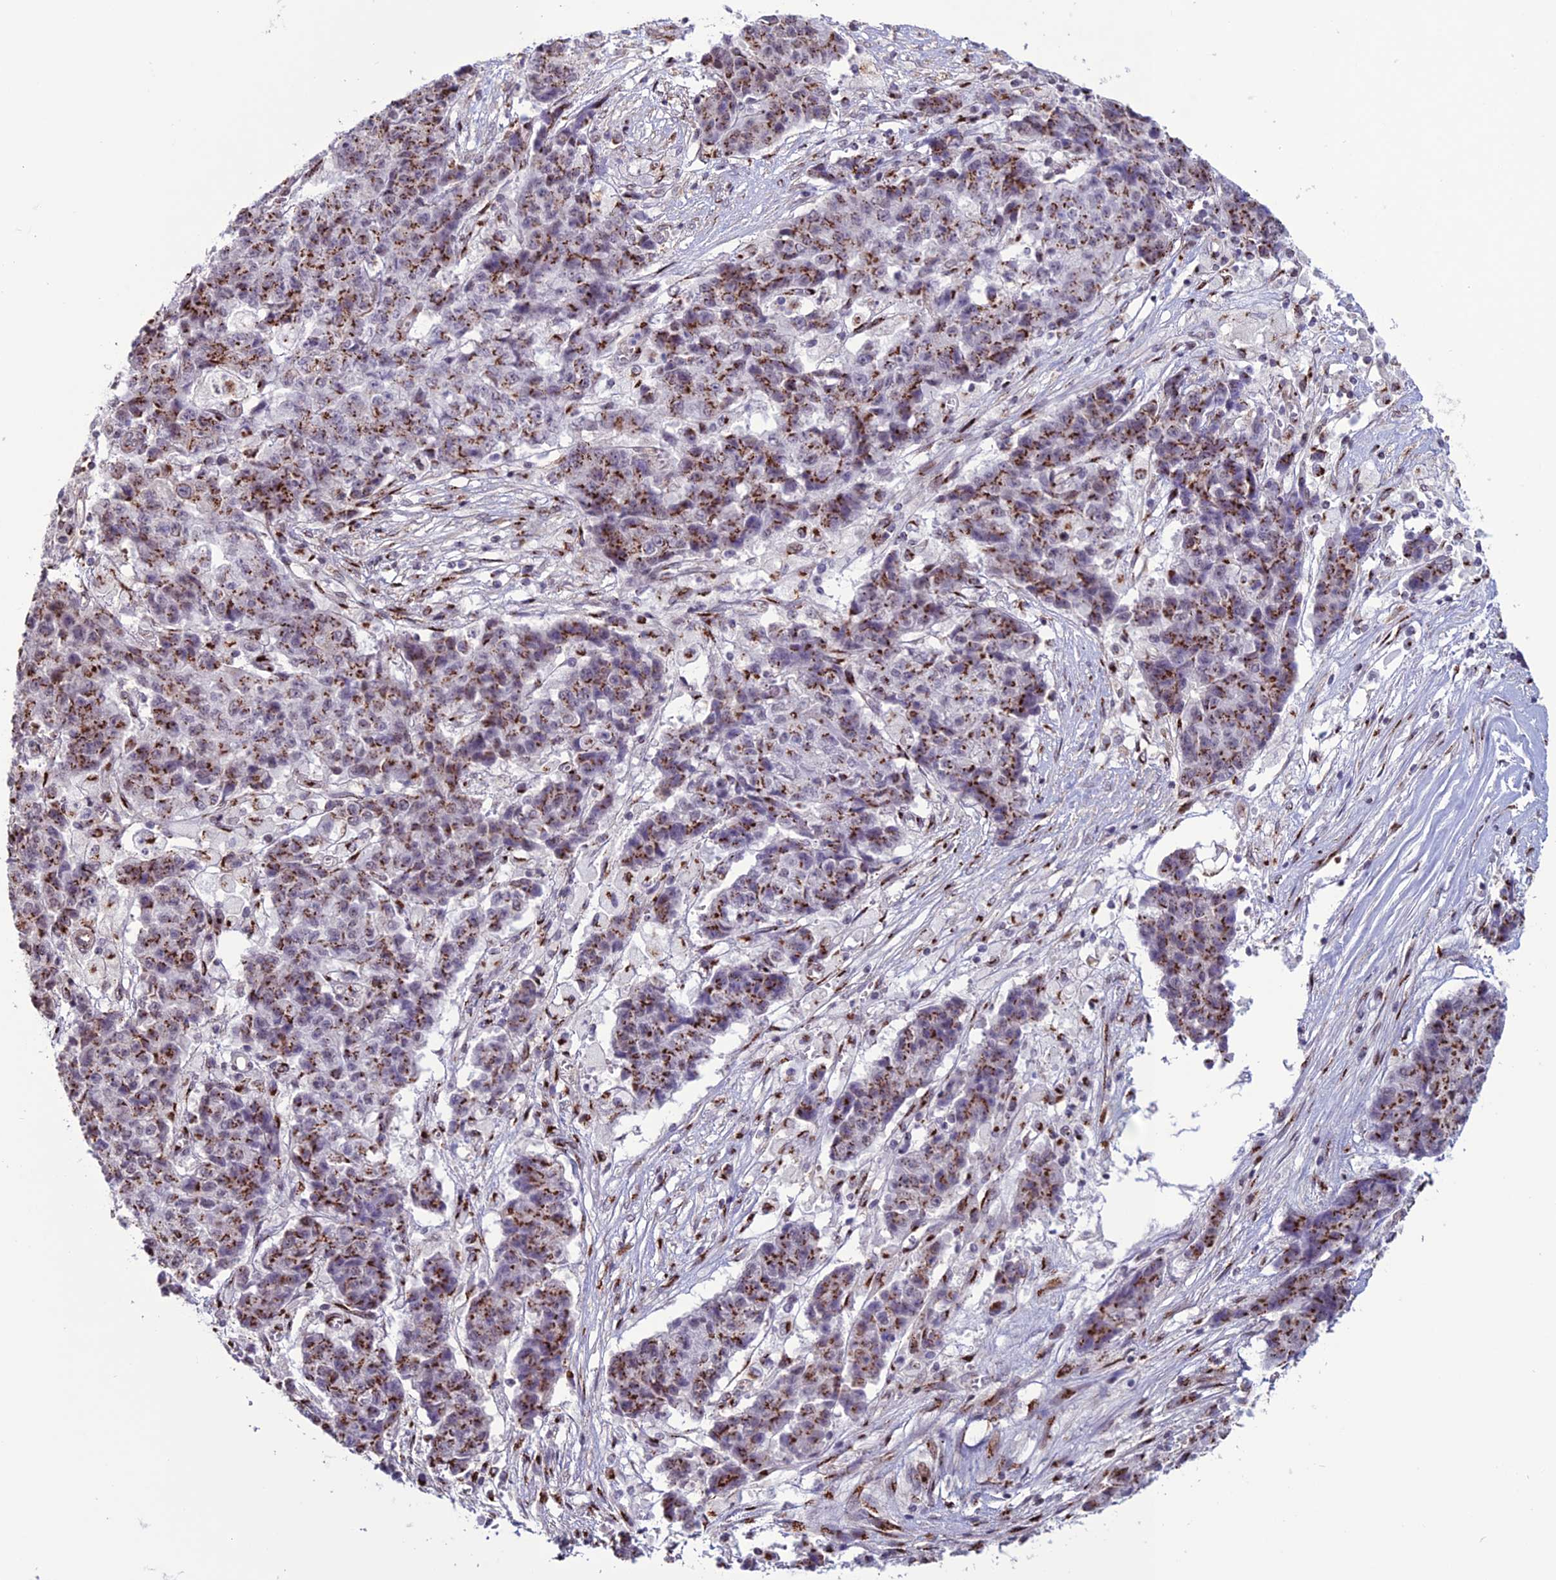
{"staining": {"intensity": "strong", "quantity": ">75%", "location": "cytoplasmic/membranous"}, "tissue": "ovarian cancer", "cell_type": "Tumor cells", "image_type": "cancer", "snomed": [{"axis": "morphology", "description": "Carcinoma, endometroid"}, {"axis": "topography", "description": "Ovary"}], "caption": "Immunohistochemistry staining of endometroid carcinoma (ovarian), which reveals high levels of strong cytoplasmic/membranous positivity in approximately >75% of tumor cells indicating strong cytoplasmic/membranous protein expression. The staining was performed using DAB (3,3'-diaminobenzidine) (brown) for protein detection and nuclei were counterstained in hematoxylin (blue).", "gene": "PLEKHA4", "patient": {"sex": "female", "age": 42}}